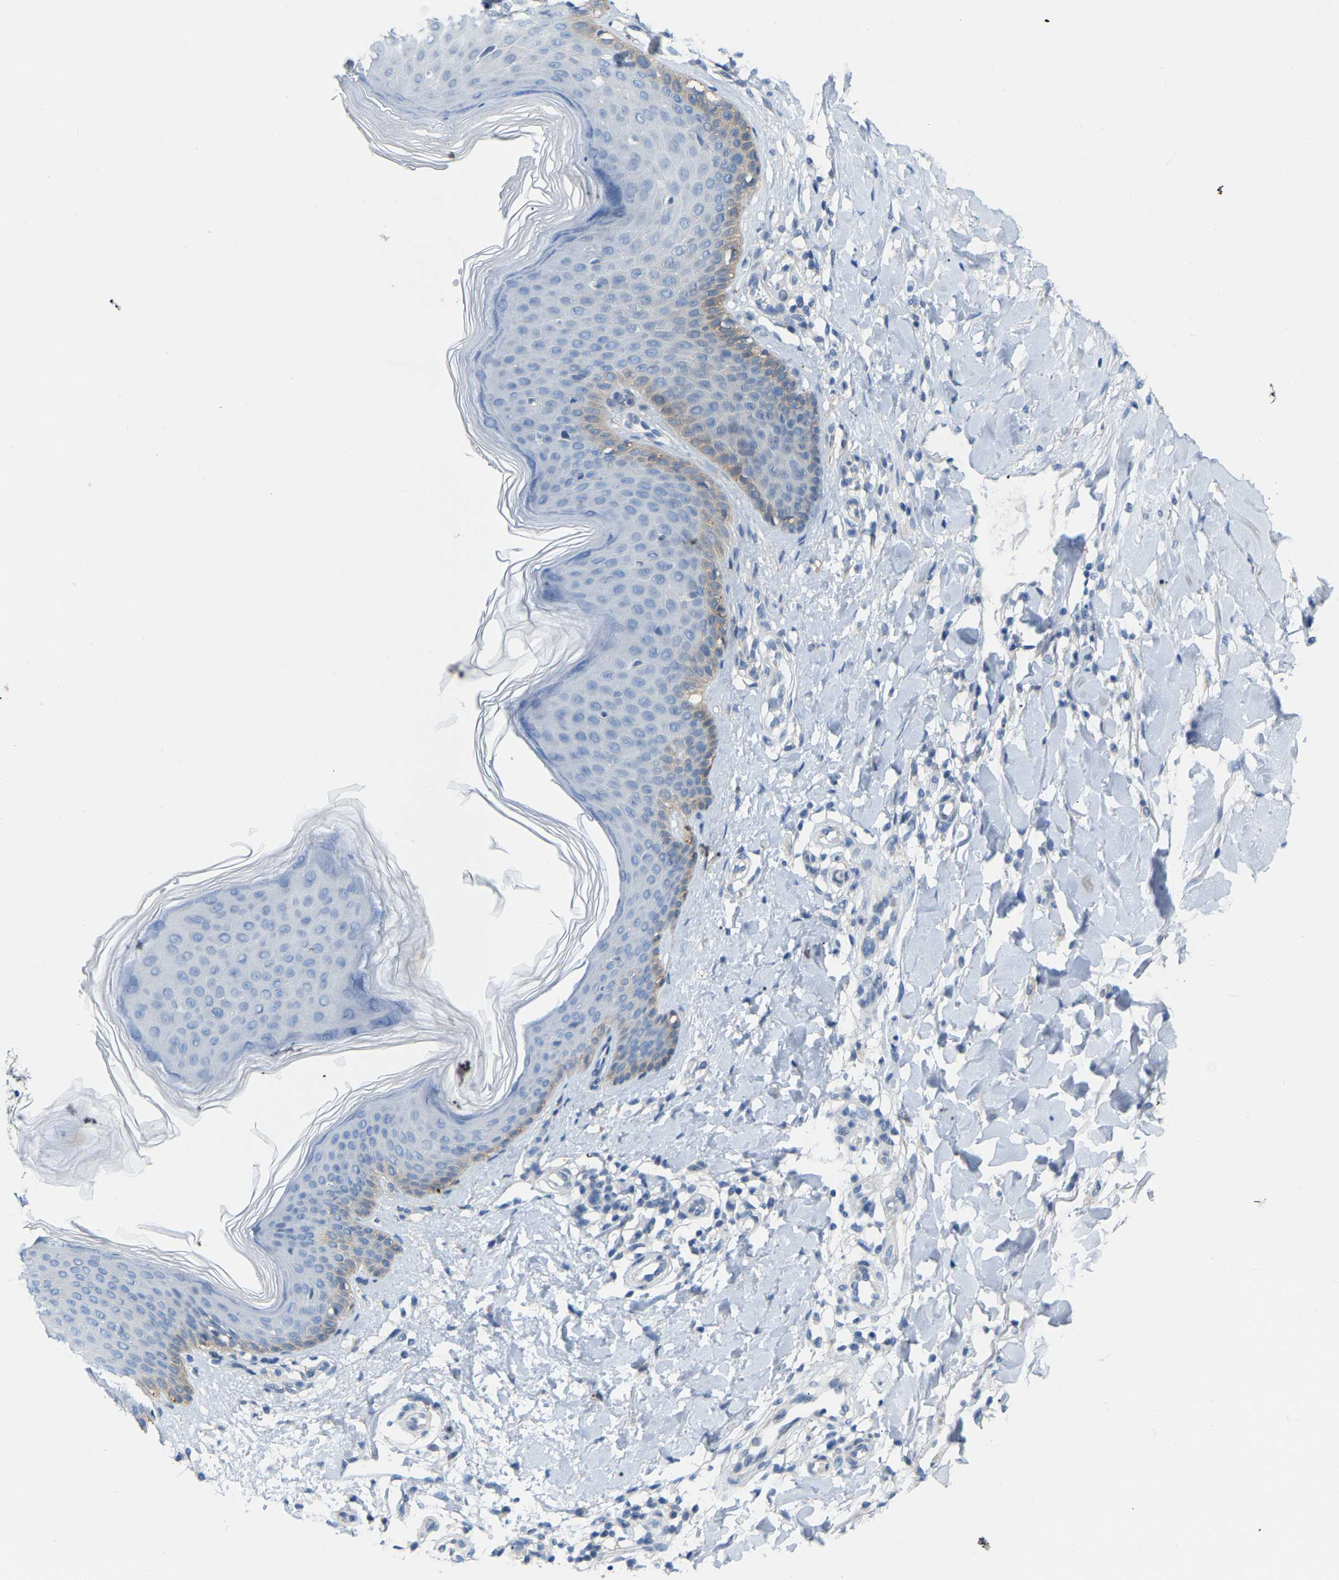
{"staining": {"intensity": "negative", "quantity": "none", "location": "none"}, "tissue": "skin", "cell_type": "Fibroblasts", "image_type": "normal", "snomed": [{"axis": "morphology", "description": "Normal tissue, NOS"}, {"axis": "topography", "description": "Skin"}], "caption": "Immunohistochemistry image of benign skin: human skin stained with DAB displays no significant protein expression in fibroblasts.", "gene": "ABTB2", "patient": {"sex": "male", "age": 41}}